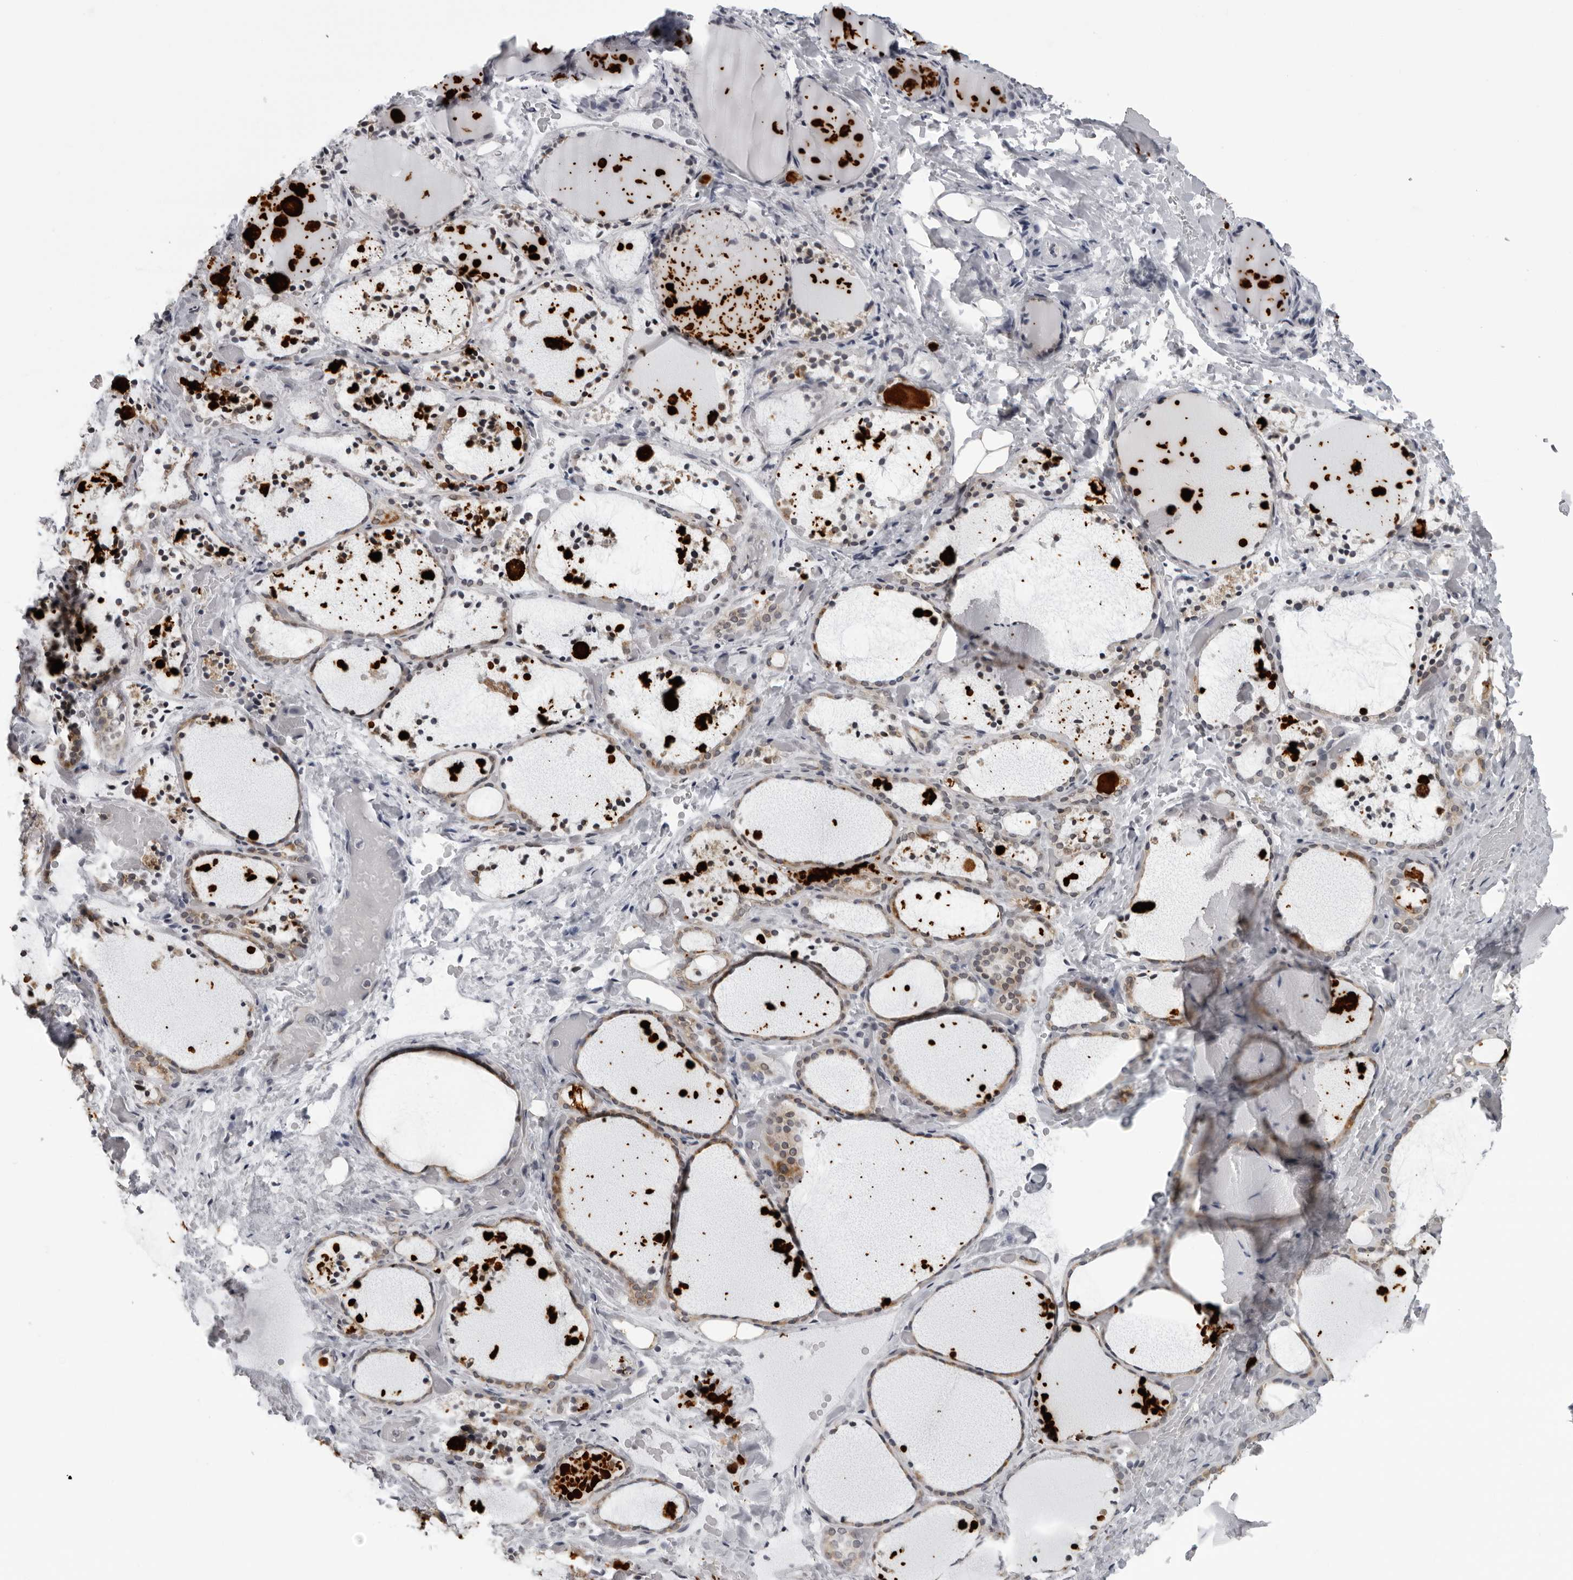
{"staining": {"intensity": "weak", "quantity": "25%-75%", "location": "cytoplasmic/membranous"}, "tissue": "thyroid gland", "cell_type": "Glandular cells", "image_type": "normal", "snomed": [{"axis": "morphology", "description": "Normal tissue, NOS"}, {"axis": "topography", "description": "Thyroid gland"}], "caption": "IHC staining of normal thyroid gland, which reveals low levels of weak cytoplasmic/membranous positivity in approximately 25%-75% of glandular cells indicating weak cytoplasmic/membranous protein expression. The staining was performed using DAB (3,3'-diaminobenzidine) (brown) for protein detection and nuclei were counterstained in hematoxylin (blue).", "gene": "RTCA", "patient": {"sex": "female", "age": 44}}